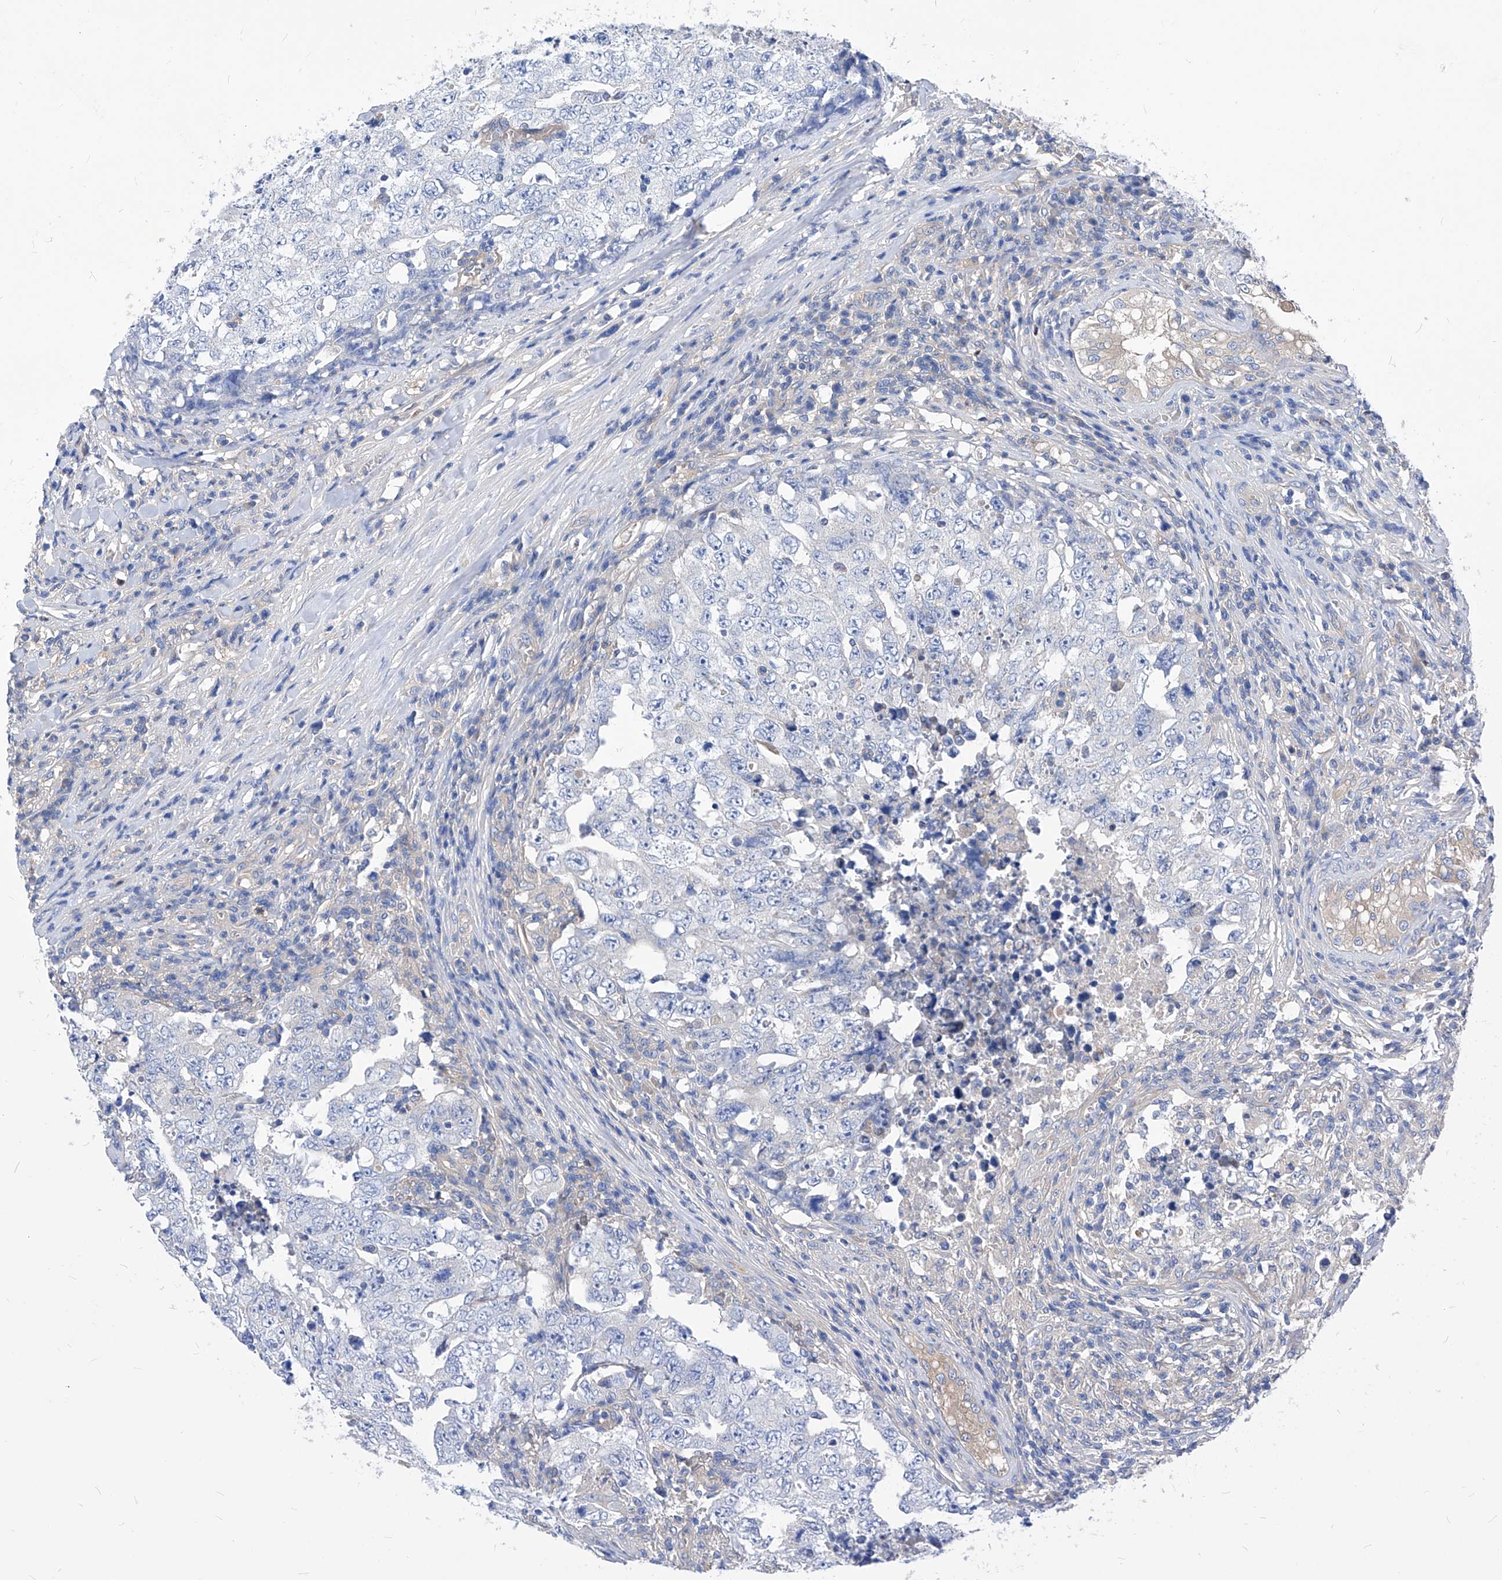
{"staining": {"intensity": "negative", "quantity": "none", "location": "none"}, "tissue": "testis cancer", "cell_type": "Tumor cells", "image_type": "cancer", "snomed": [{"axis": "morphology", "description": "Carcinoma, Embryonal, NOS"}, {"axis": "topography", "description": "Testis"}], "caption": "Immunohistochemistry micrograph of human embryonal carcinoma (testis) stained for a protein (brown), which demonstrates no staining in tumor cells. (Immunohistochemistry (ihc), brightfield microscopy, high magnification).", "gene": "XPNPEP1", "patient": {"sex": "male", "age": 26}}